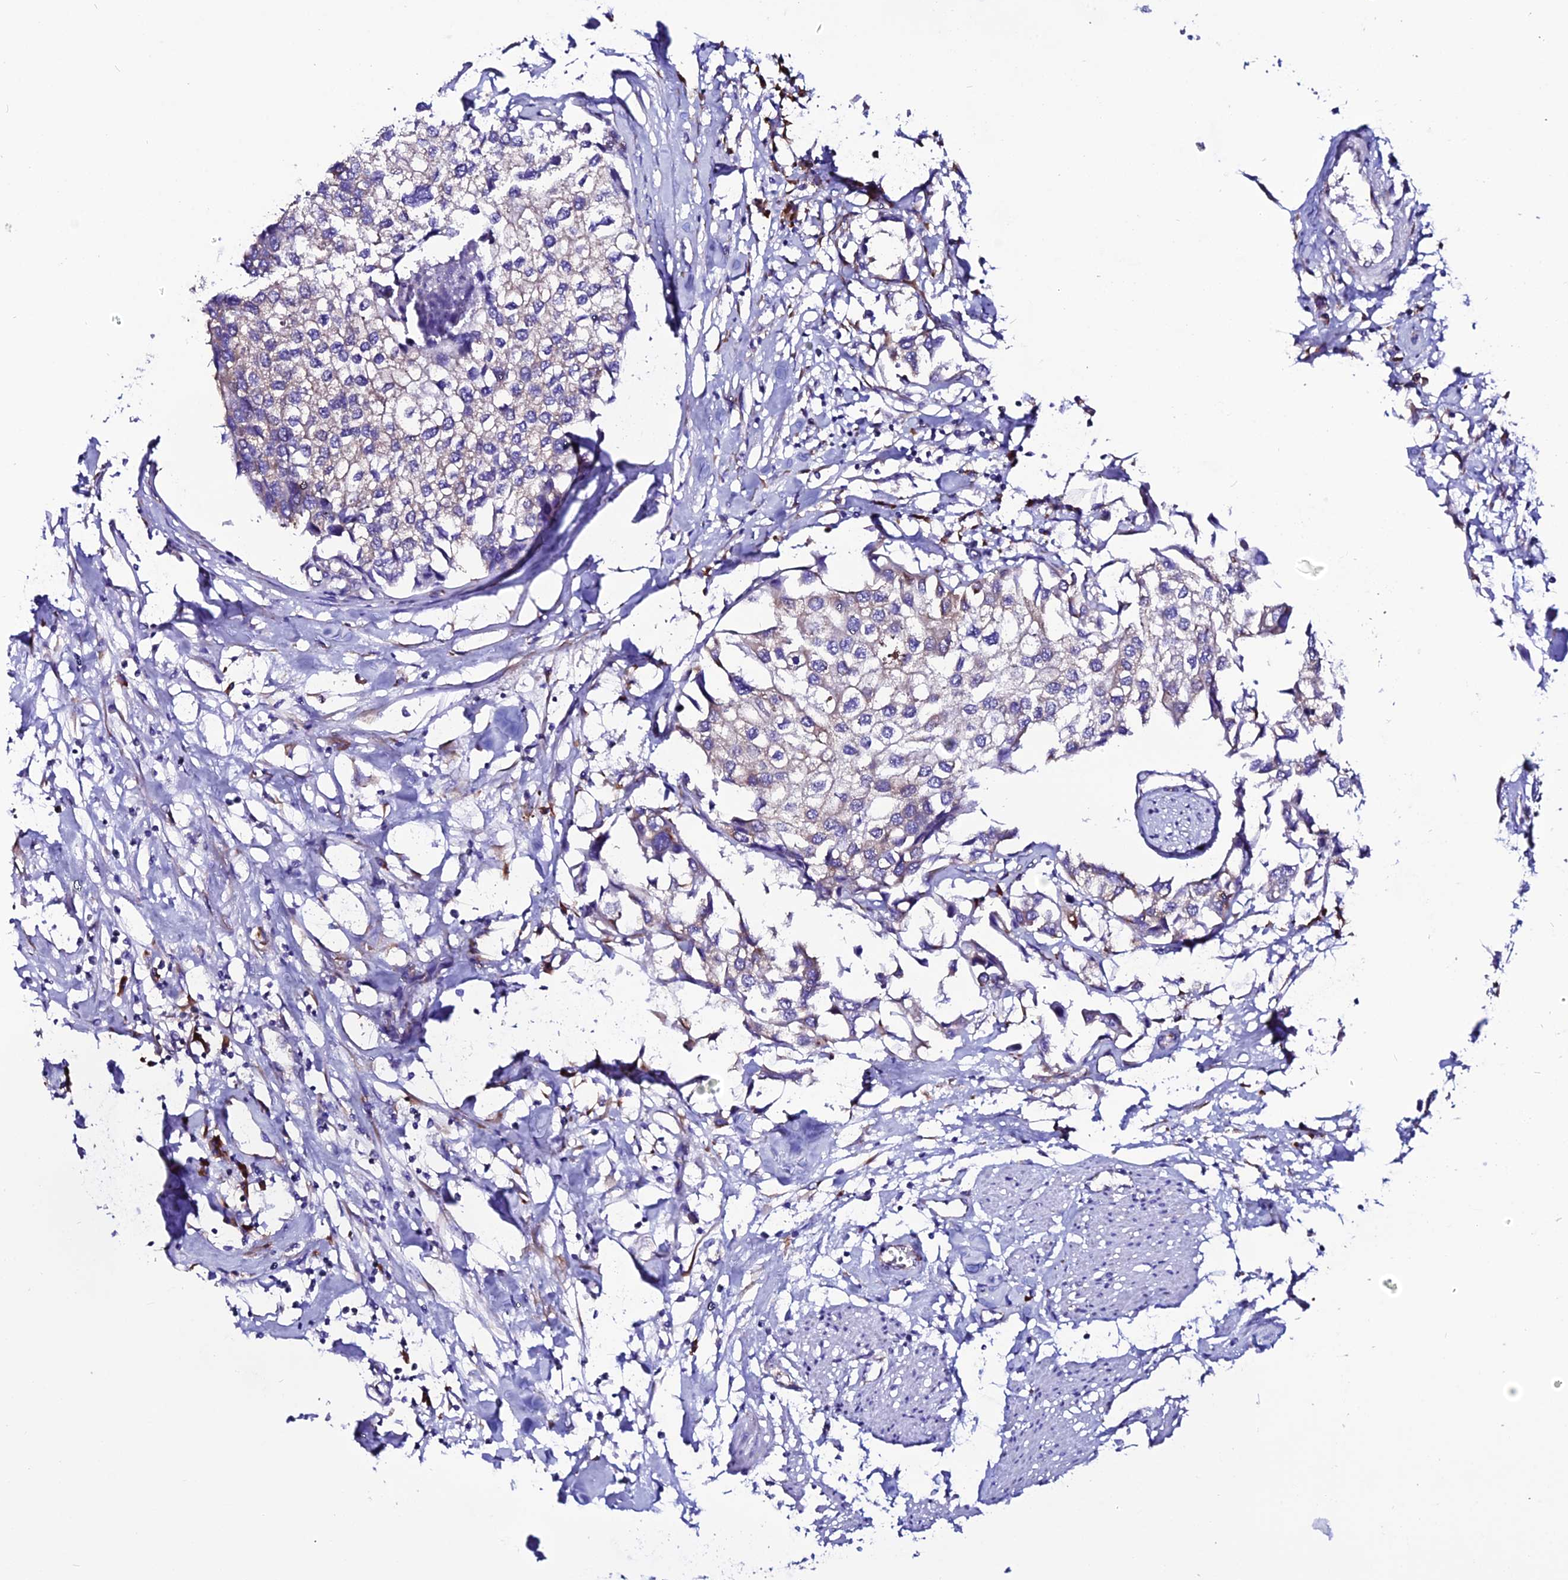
{"staining": {"intensity": "weak", "quantity": "<25%", "location": "cytoplasmic/membranous"}, "tissue": "urothelial cancer", "cell_type": "Tumor cells", "image_type": "cancer", "snomed": [{"axis": "morphology", "description": "Urothelial carcinoma, High grade"}, {"axis": "topography", "description": "Urinary bladder"}], "caption": "Protein analysis of urothelial cancer demonstrates no significant positivity in tumor cells.", "gene": "EEF1G", "patient": {"sex": "male", "age": 64}}